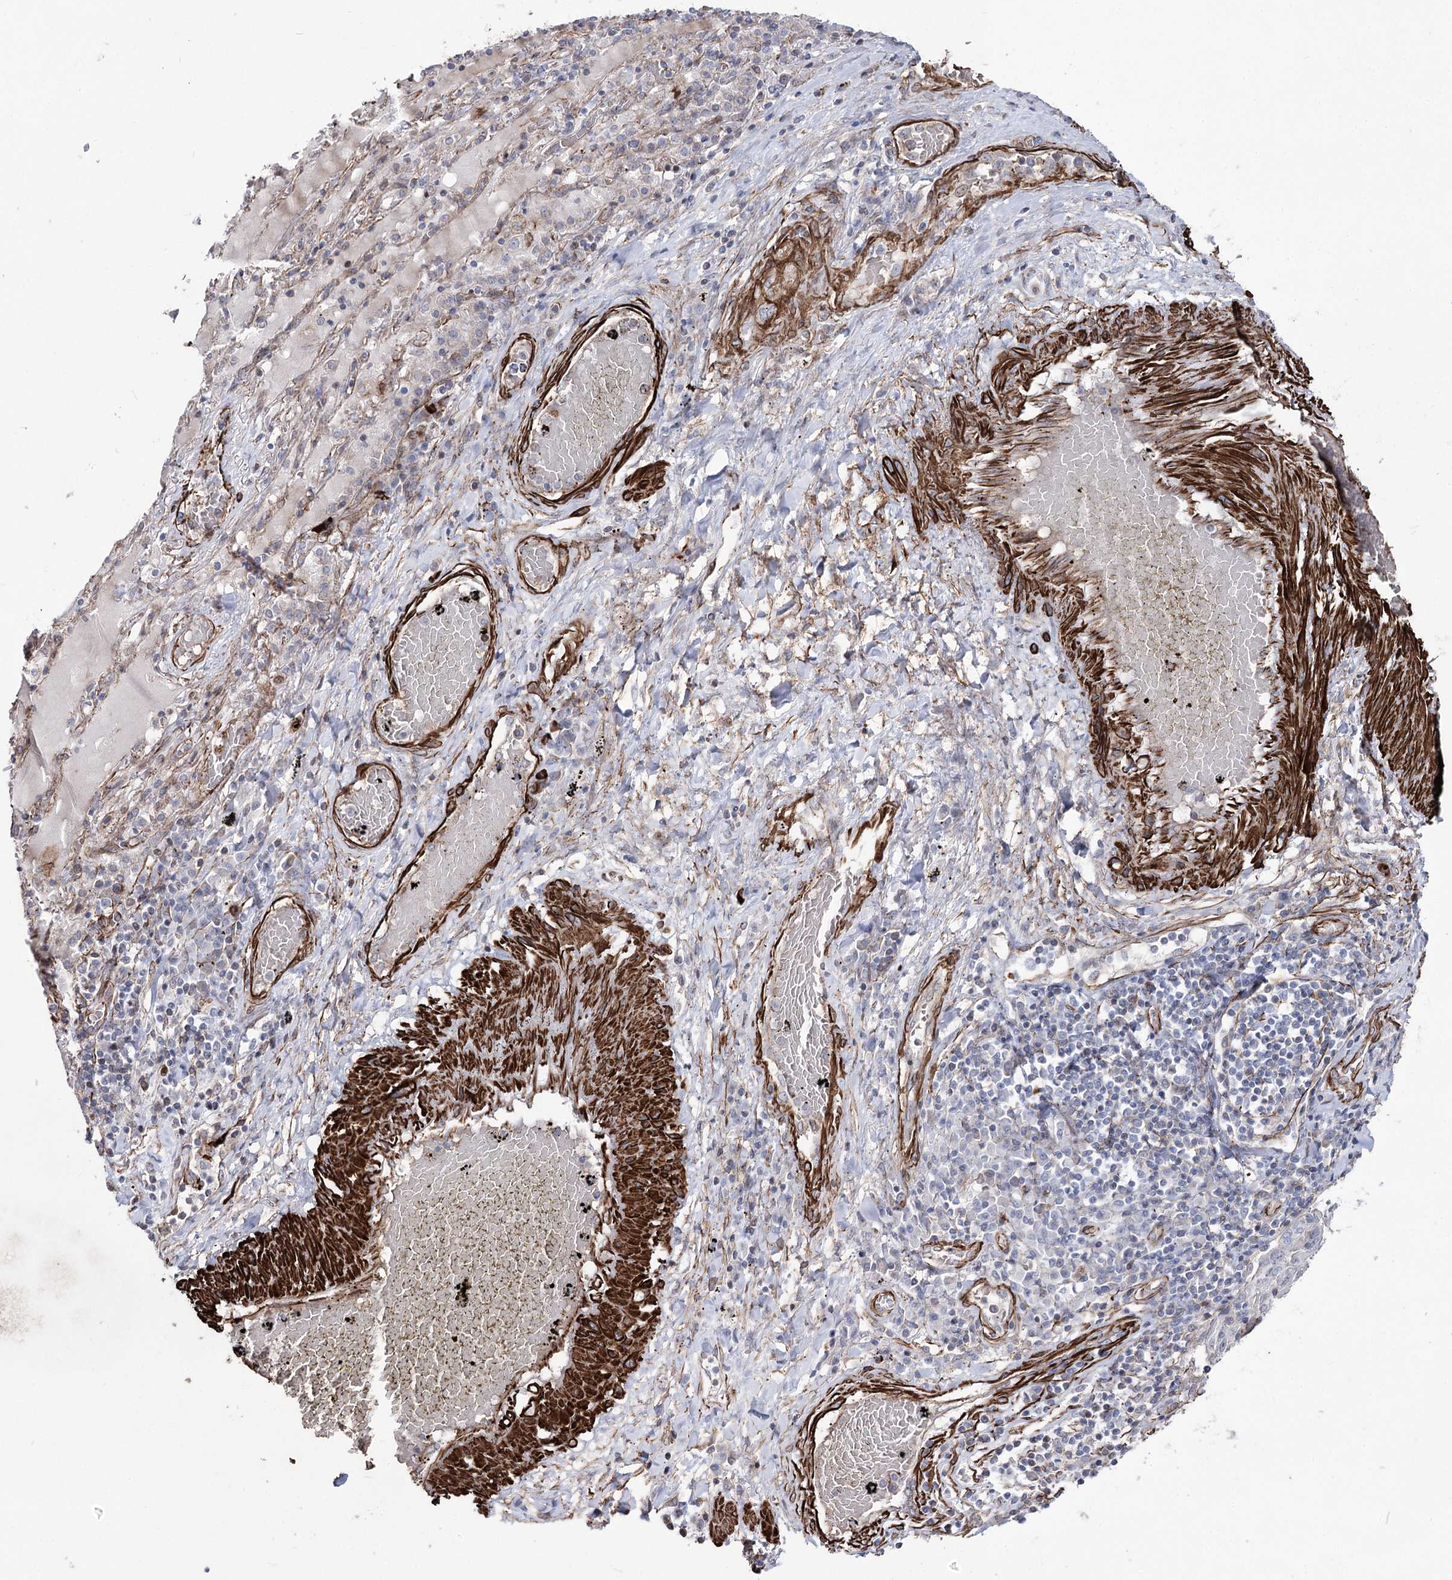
{"staining": {"intensity": "weak", "quantity": "<25%", "location": "cytoplasmic/membranous"}, "tissue": "lung cancer", "cell_type": "Tumor cells", "image_type": "cancer", "snomed": [{"axis": "morphology", "description": "Squamous cell carcinoma, NOS"}, {"axis": "topography", "description": "Lung"}], "caption": "There is no significant expression in tumor cells of lung squamous cell carcinoma. (Brightfield microscopy of DAB IHC at high magnification).", "gene": "ARHGAP20", "patient": {"sex": "male", "age": 65}}